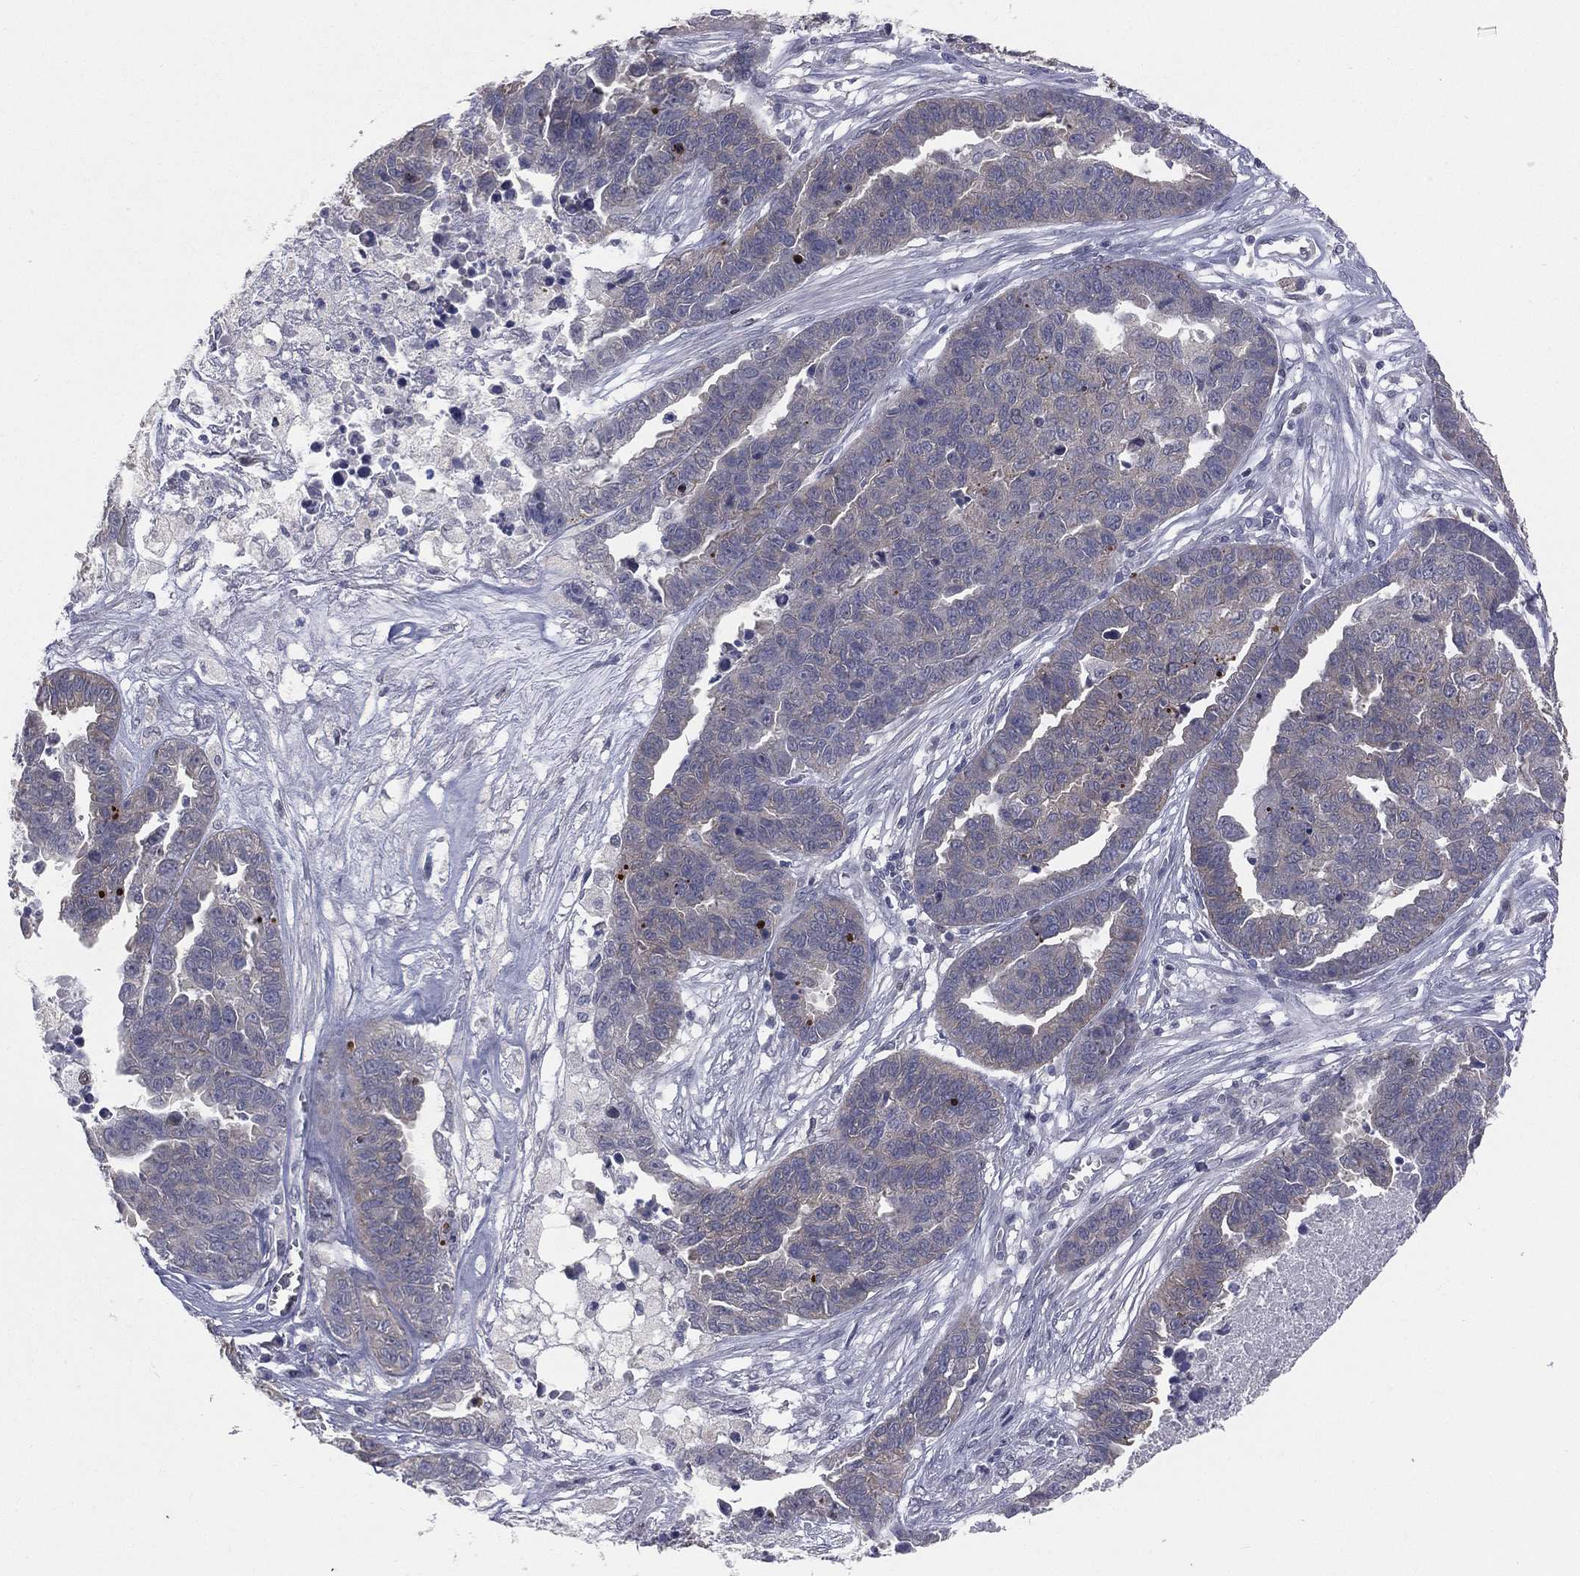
{"staining": {"intensity": "negative", "quantity": "none", "location": "none"}, "tissue": "ovarian cancer", "cell_type": "Tumor cells", "image_type": "cancer", "snomed": [{"axis": "morphology", "description": "Cystadenocarcinoma, serous, NOS"}, {"axis": "topography", "description": "Ovary"}], "caption": "Protein analysis of ovarian cancer (serous cystadenocarcinoma) reveals no significant expression in tumor cells.", "gene": "DMKN", "patient": {"sex": "female", "age": 87}}